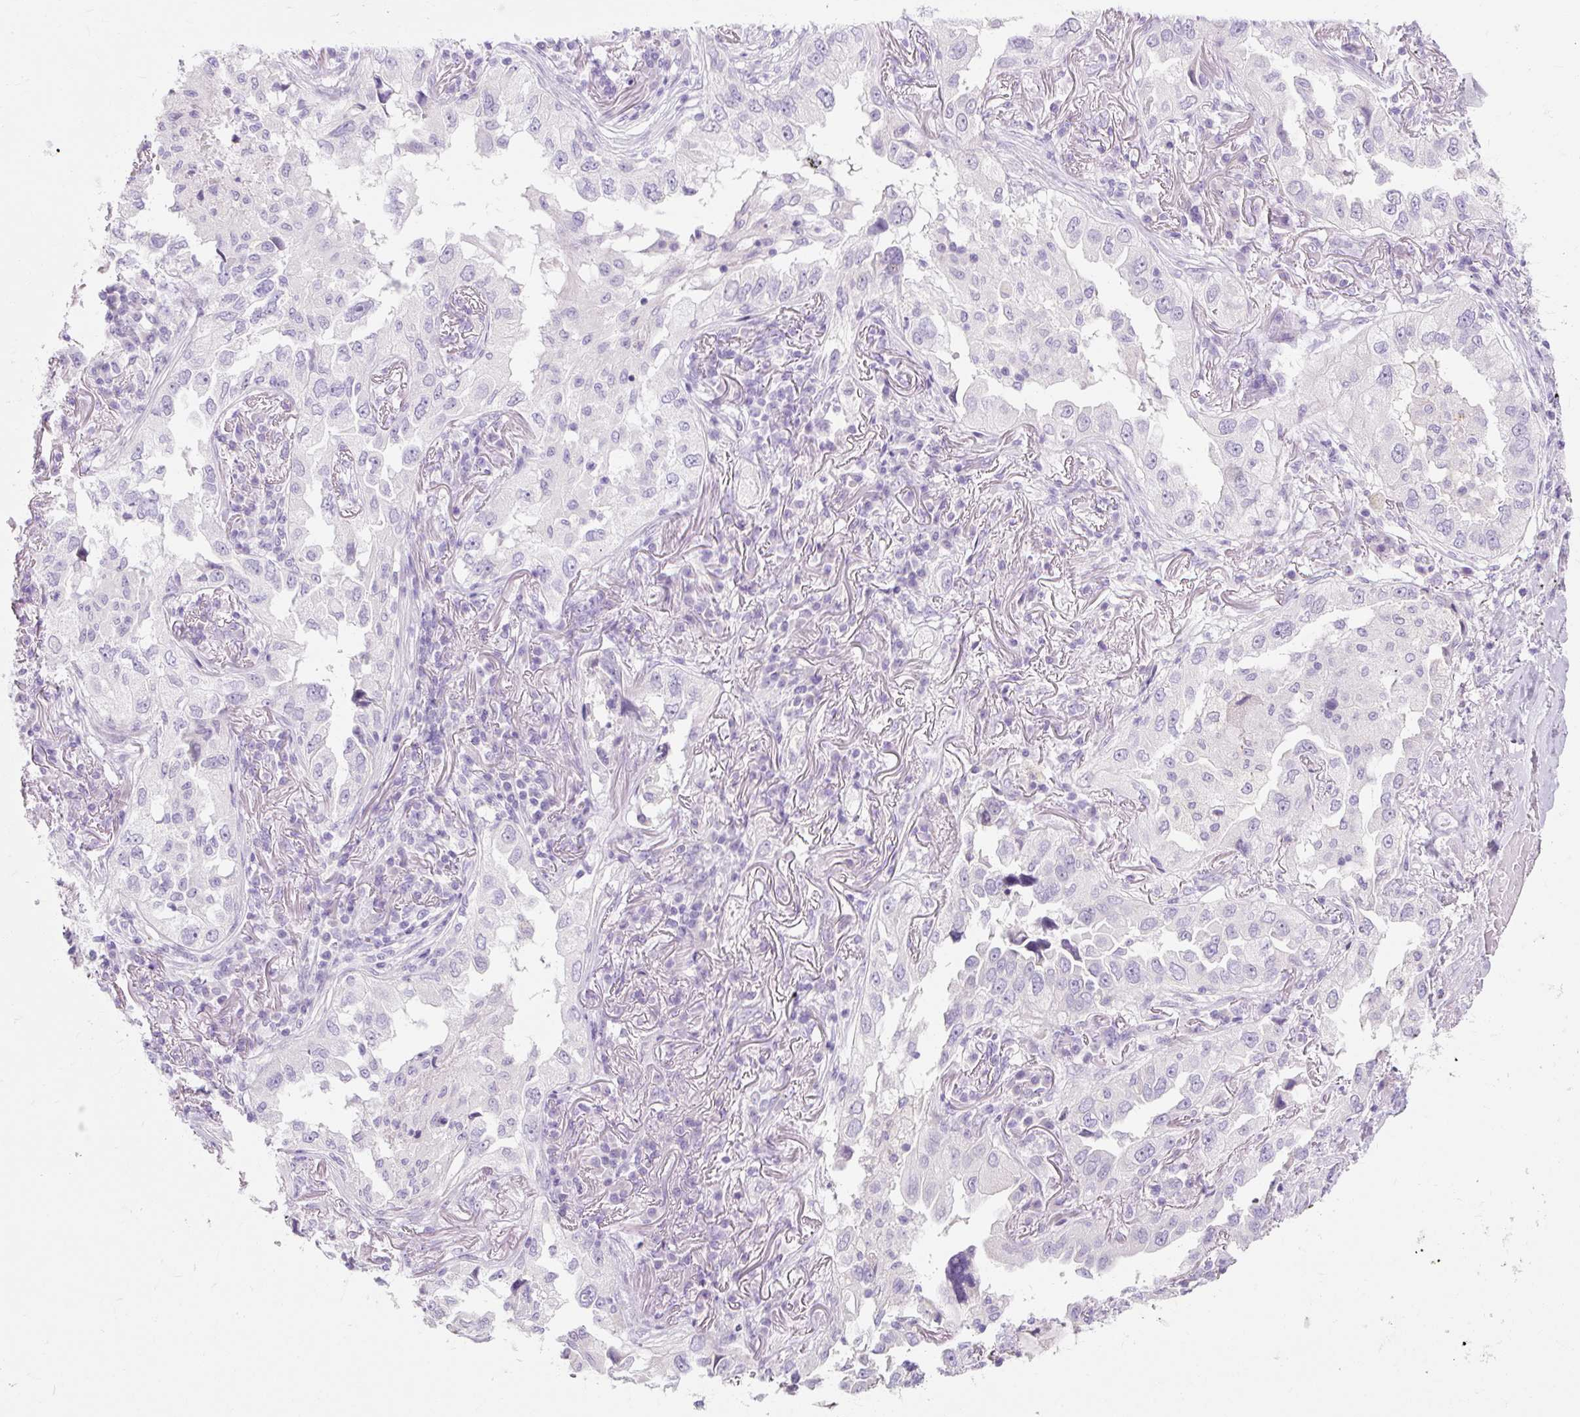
{"staining": {"intensity": "negative", "quantity": "none", "location": "none"}, "tissue": "lung cancer", "cell_type": "Tumor cells", "image_type": "cancer", "snomed": [{"axis": "morphology", "description": "Adenocarcinoma, NOS"}, {"axis": "topography", "description": "Lung"}], "caption": "High magnification brightfield microscopy of lung cancer stained with DAB (3,3'-diaminobenzidine) (brown) and counterstained with hematoxylin (blue): tumor cells show no significant staining. The staining was performed using DAB to visualize the protein expression in brown, while the nuclei were stained in blue with hematoxylin (Magnification: 20x).", "gene": "TMEM213", "patient": {"sex": "female", "age": 69}}